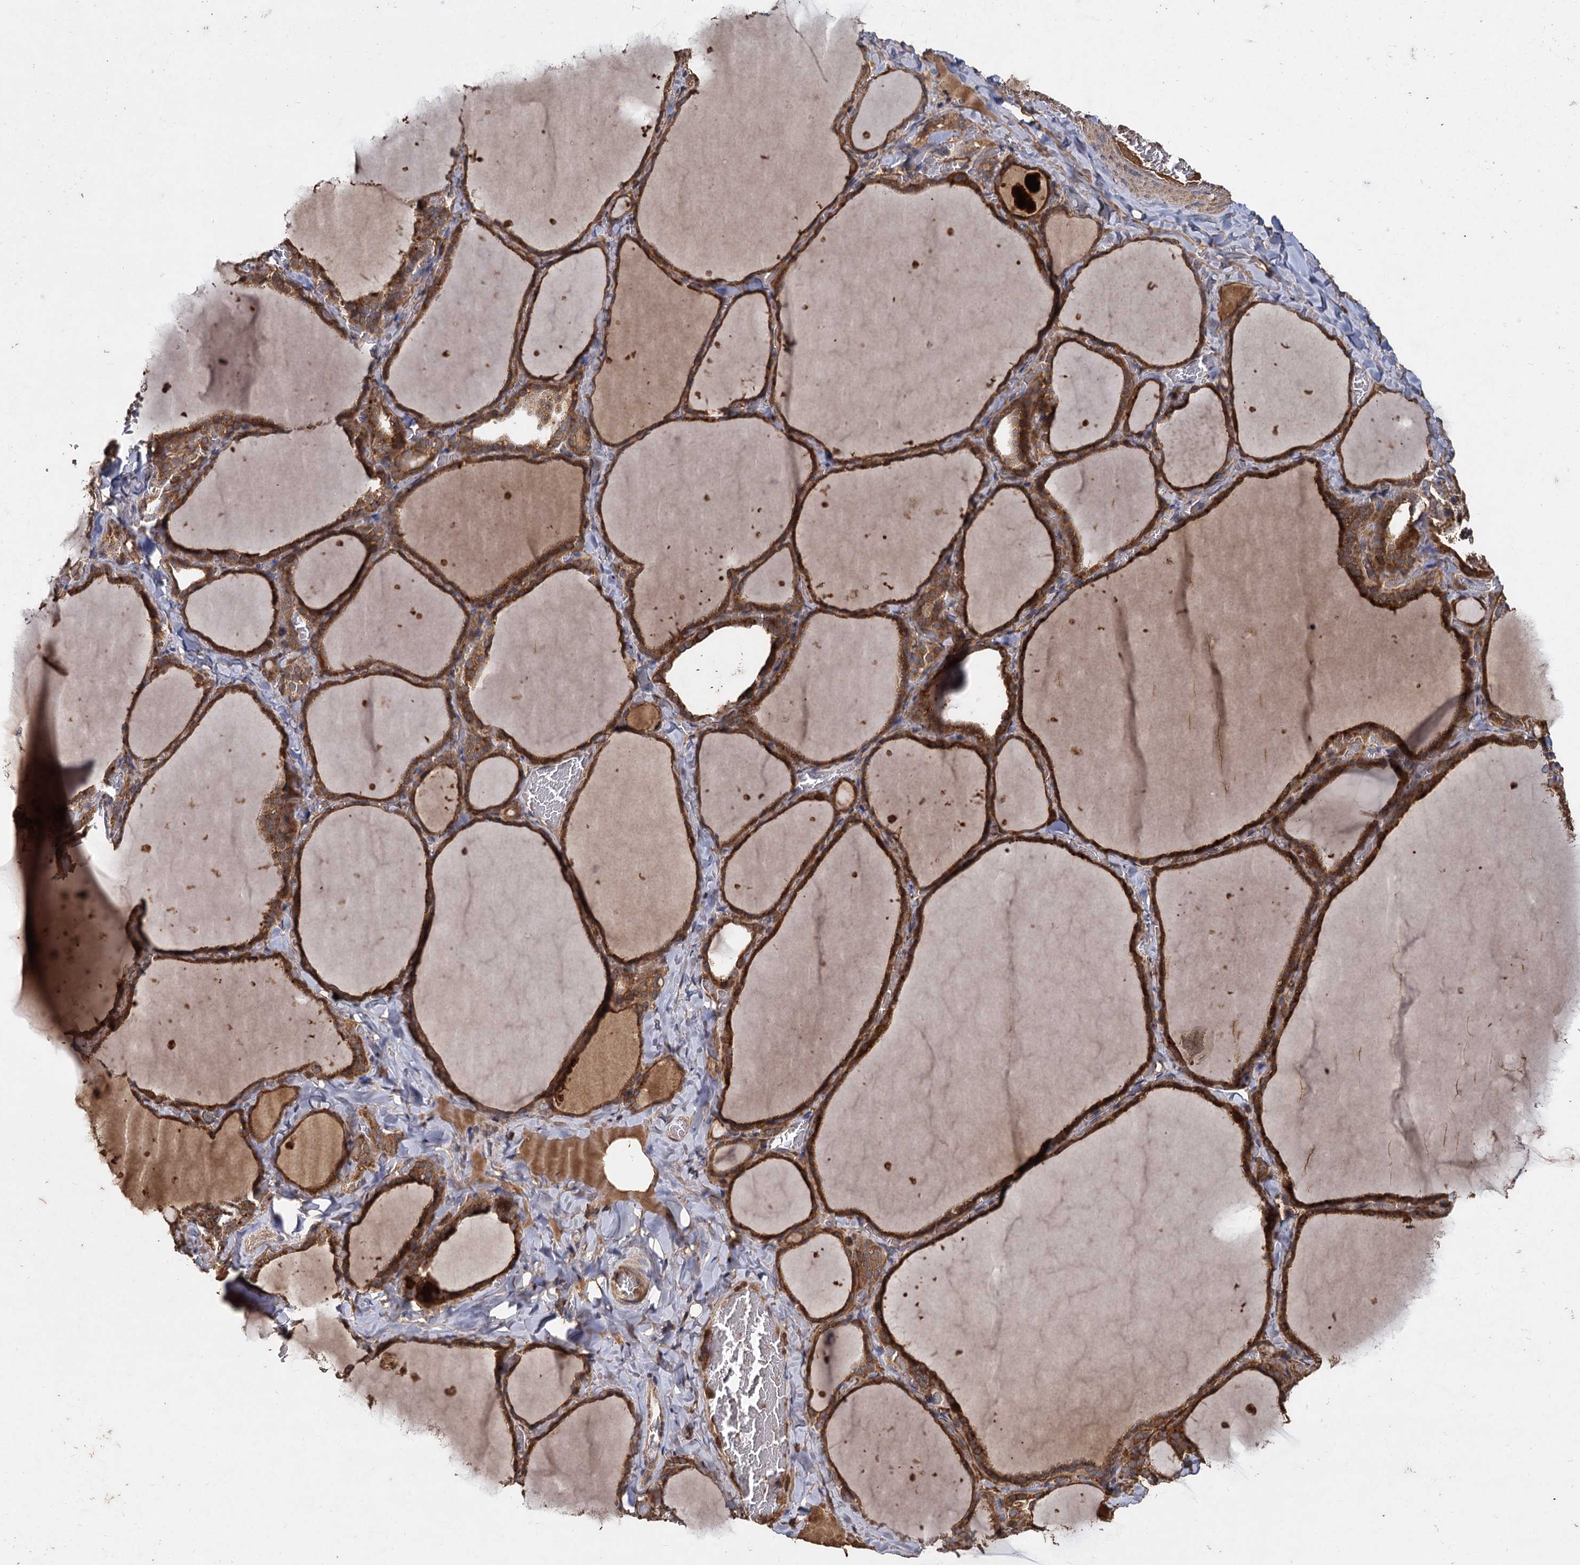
{"staining": {"intensity": "strong", "quantity": ">75%", "location": "cytoplasmic/membranous"}, "tissue": "thyroid gland", "cell_type": "Glandular cells", "image_type": "normal", "snomed": [{"axis": "morphology", "description": "Normal tissue, NOS"}, {"axis": "topography", "description": "Thyroid gland"}], "caption": "Immunohistochemical staining of unremarkable human thyroid gland reveals strong cytoplasmic/membranous protein staining in approximately >75% of glandular cells.", "gene": "GCLC", "patient": {"sex": "female", "age": 22}}